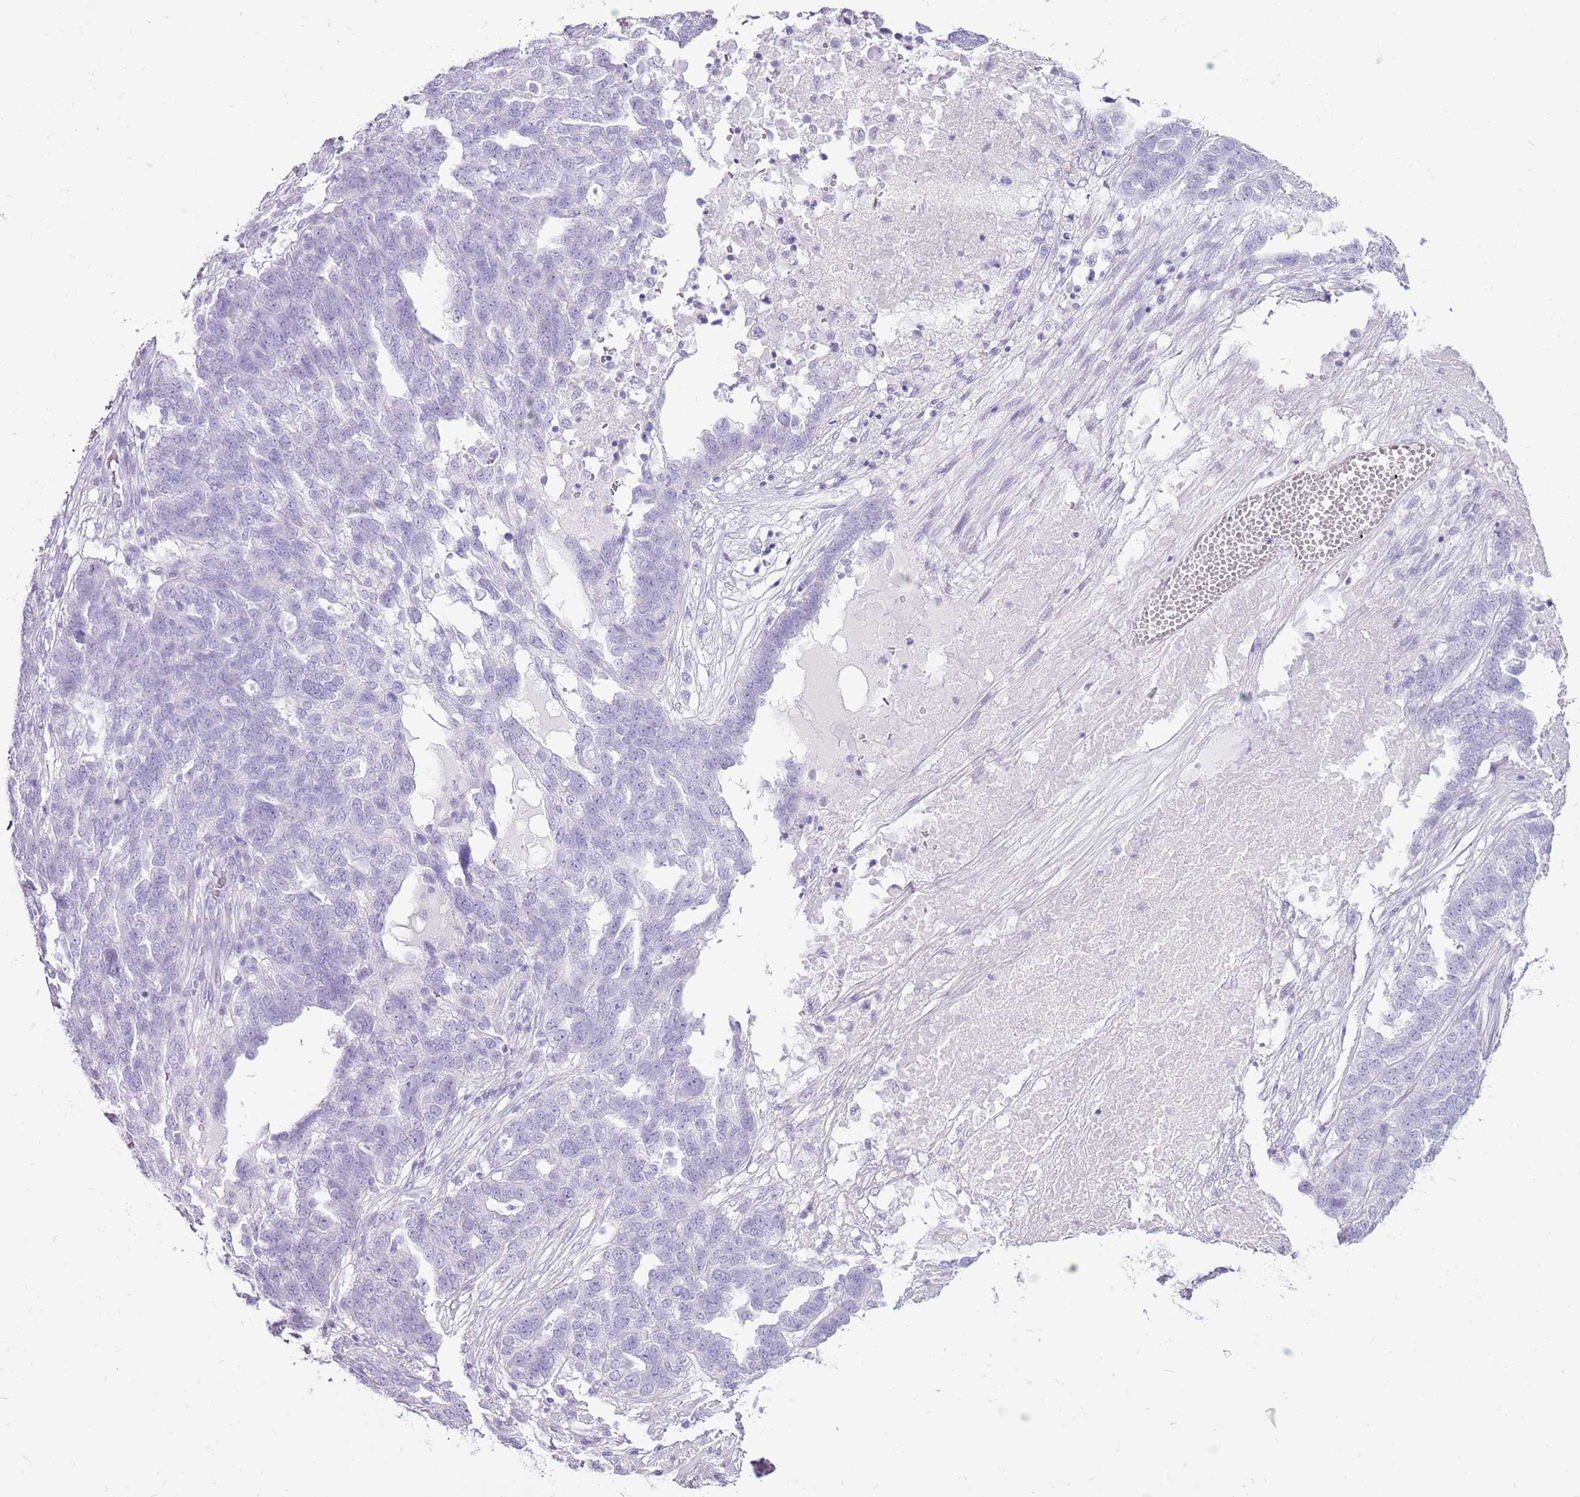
{"staining": {"intensity": "negative", "quantity": "none", "location": "none"}, "tissue": "ovarian cancer", "cell_type": "Tumor cells", "image_type": "cancer", "snomed": [{"axis": "morphology", "description": "Cystadenocarcinoma, serous, NOS"}, {"axis": "topography", "description": "Ovary"}], "caption": "Immunohistochemistry micrograph of serous cystadenocarcinoma (ovarian) stained for a protein (brown), which demonstrates no staining in tumor cells.", "gene": "CNFN", "patient": {"sex": "female", "age": 59}}